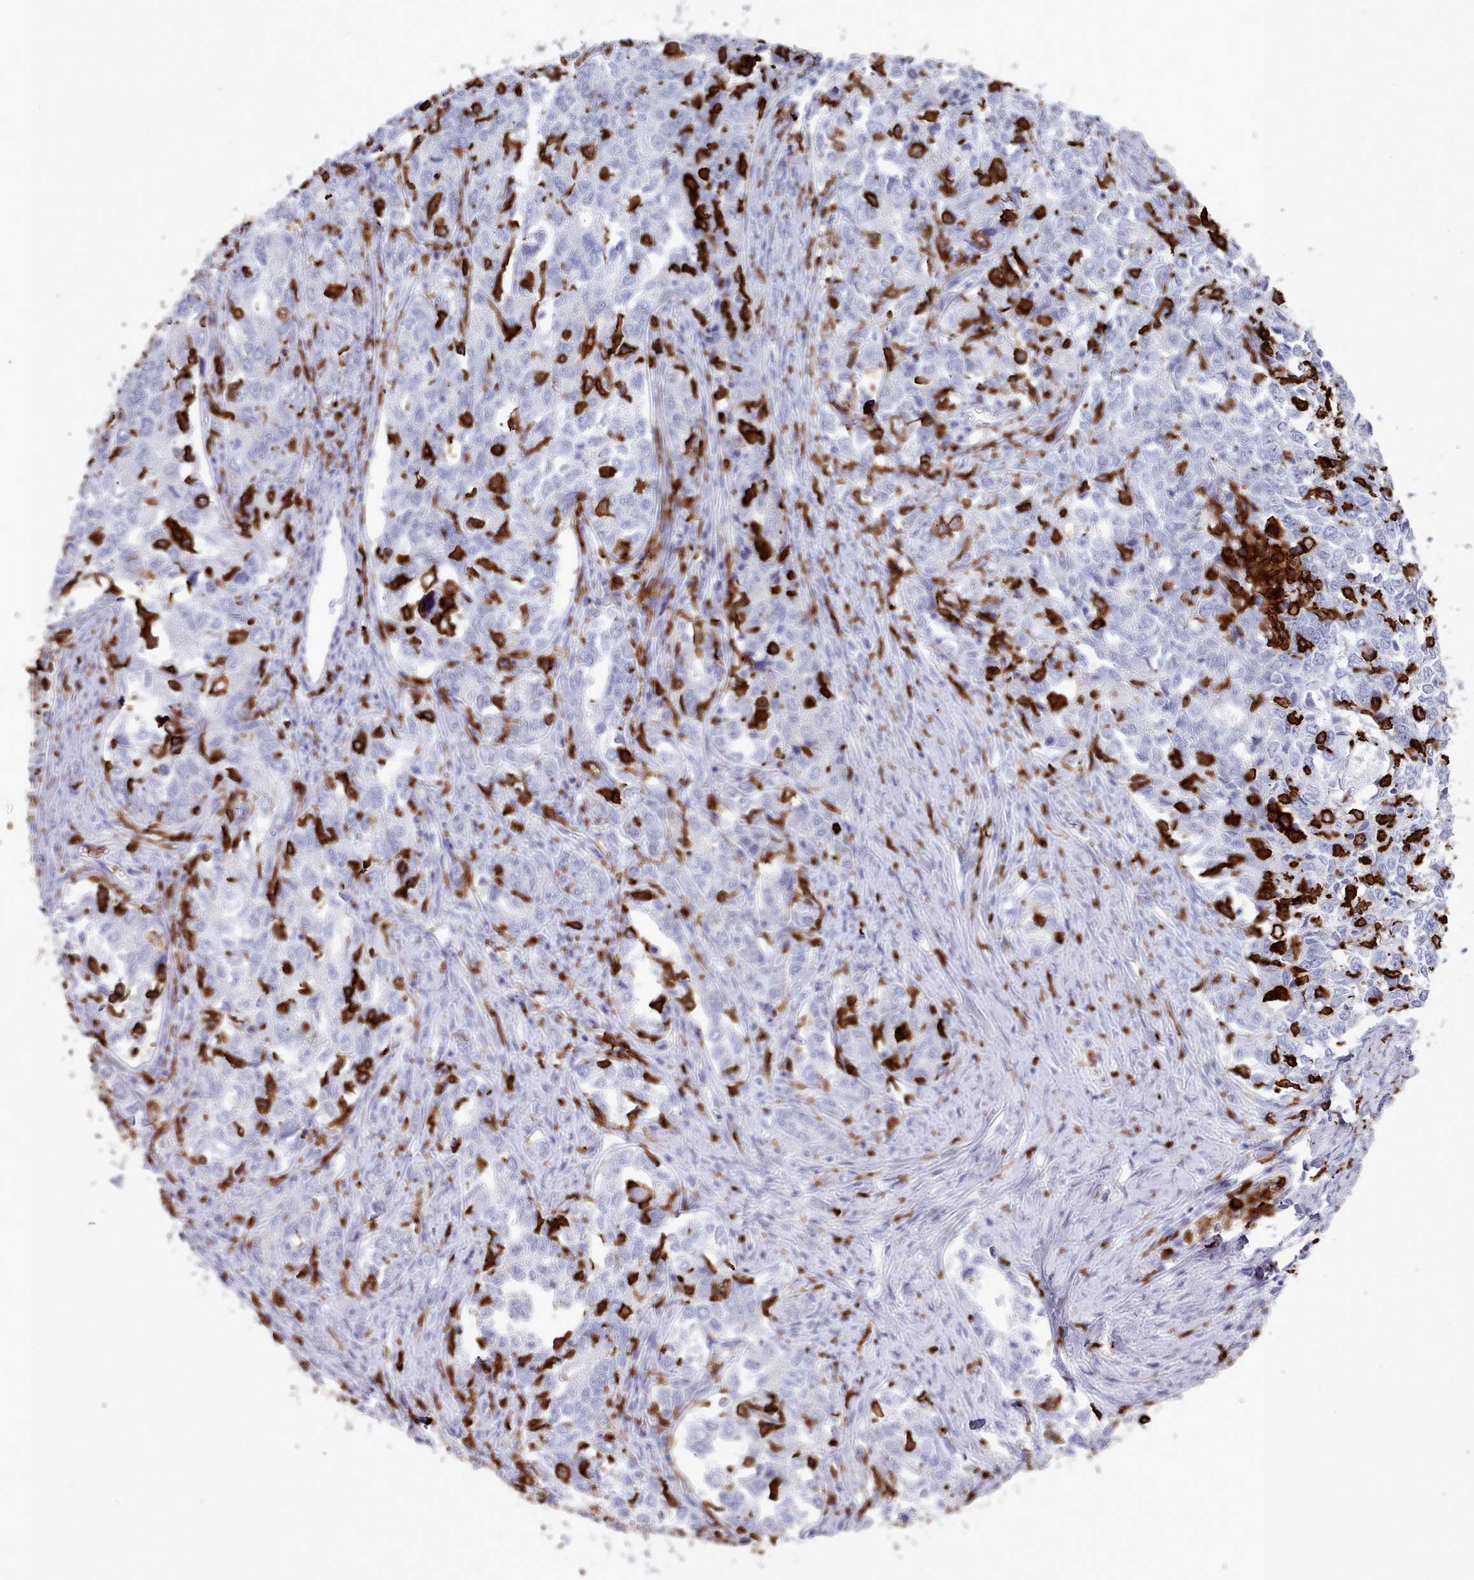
{"staining": {"intensity": "negative", "quantity": "none", "location": "none"}, "tissue": "ovarian cancer", "cell_type": "Tumor cells", "image_type": "cancer", "snomed": [{"axis": "morphology", "description": "Carcinoma, endometroid"}, {"axis": "topography", "description": "Ovary"}], "caption": "High power microscopy image of an immunohistochemistry (IHC) micrograph of ovarian endometroid carcinoma, revealing no significant expression in tumor cells.", "gene": "AIF1", "patient": {"sex": "female", "age": 62}}